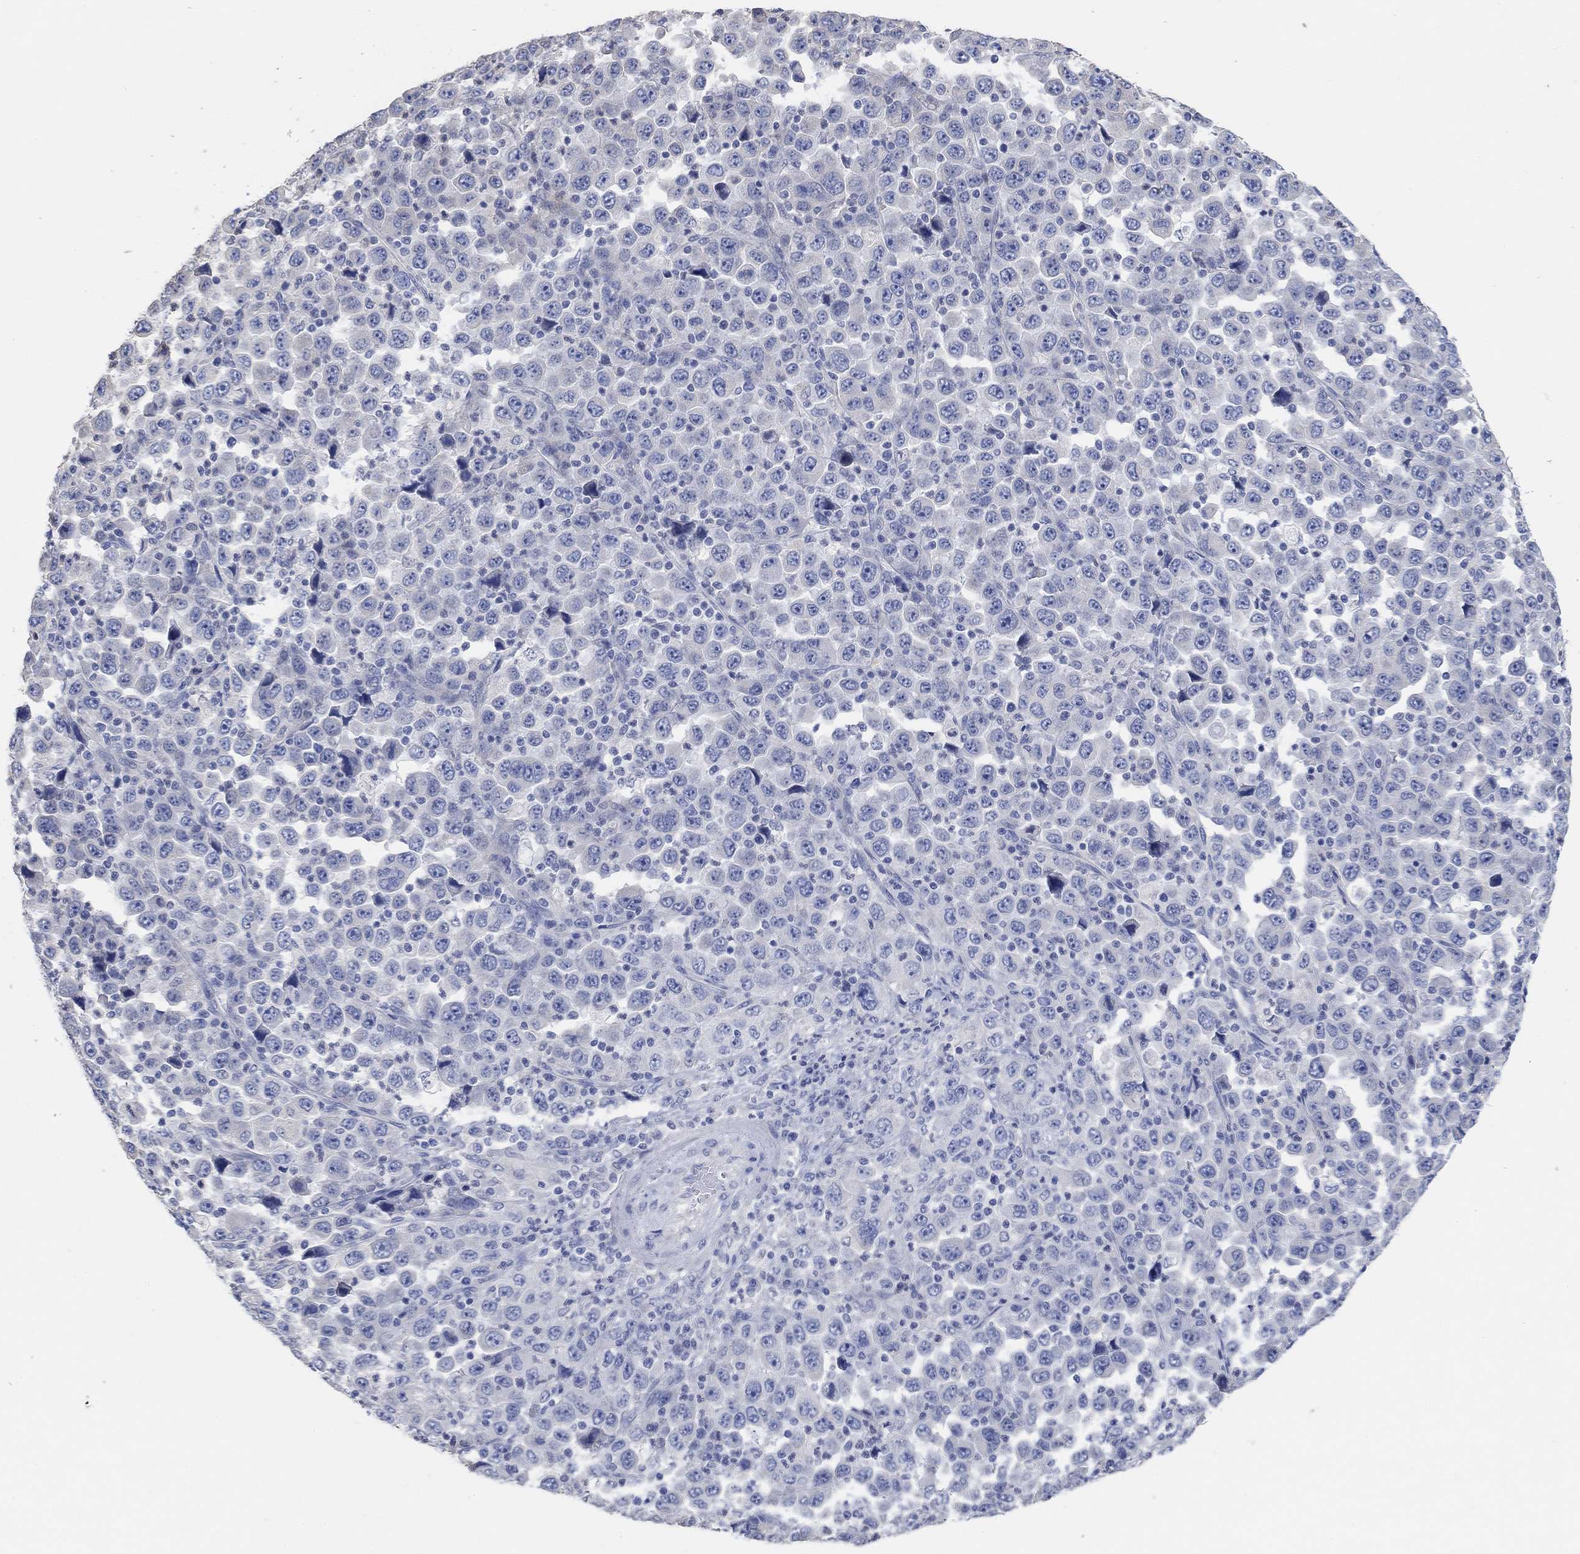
{"staining": {"intensity": "negative", "quantity": "none", "location": "none"}, "tissue": "stomach cancer", "cell_type": "Tumor cells", "image_type": "cancer", "snomed": [{"axis": "morphology", "description": "Normal tissue, NOS"}, {"axis": "morphology", "description": "Adenocarcinoma, NOS"}, {"axis": "topography", "description": "Stomach, upper"}, {"axis": "topography", "description": "Stomach"}], "caption": "This is a photomicrograph of immunohistochemistry staining of stomach cancer, which shows no expression in tumor cells.", "gene": "NLRP14", "patient": {"sex": "male", "age": 59}}